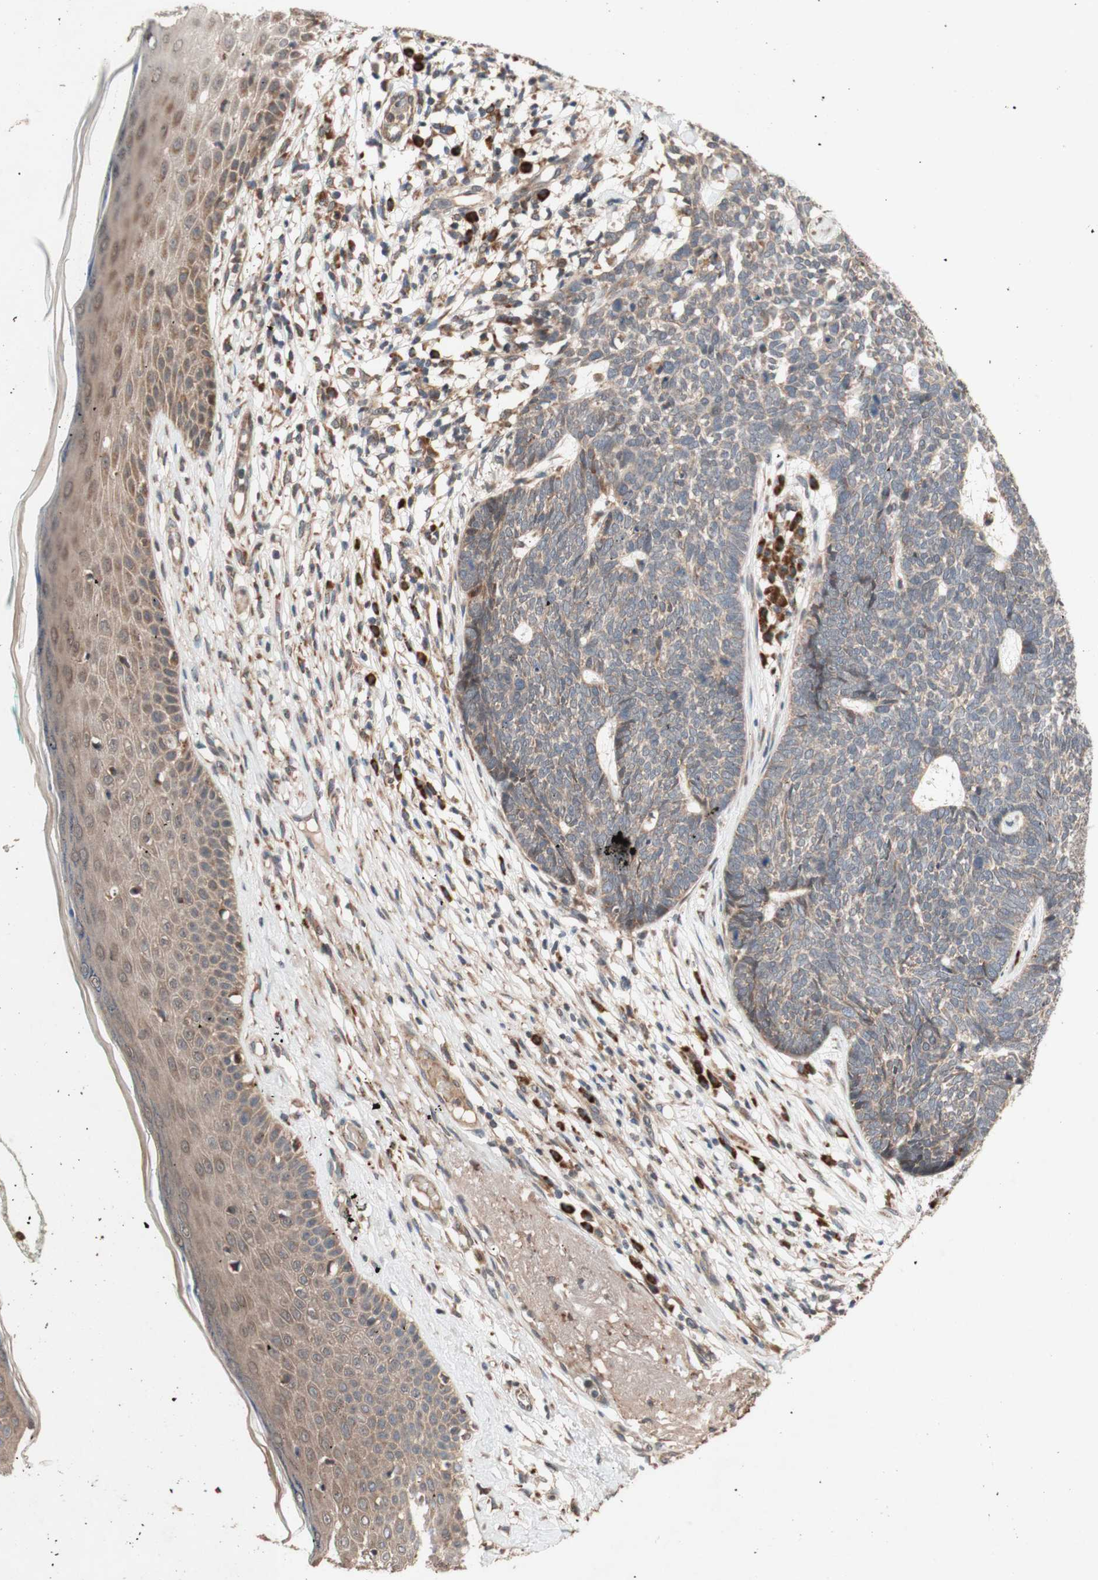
{"staining": {"intensity": "weak", "quantity": ">75%", "location": "cytoplasmic/membranous"}, "tissue": "skin cancer", "cell_type": "Tumor cells", "image_type": "cancer", "snomed": [{"axis": "morphology", "description": "Basal cell carcinoma"}, {"axis": "topography", "description": "Skin"}], "caption": "Skin cancer (basal cell carcinoma) was stained to show a protein in brown. There is low levels of weak cytoplasmic/membranous positivity in about >75% of tumor cells.", "gene": "DDOST", "patient": {"sex": "female", "age": 84}}